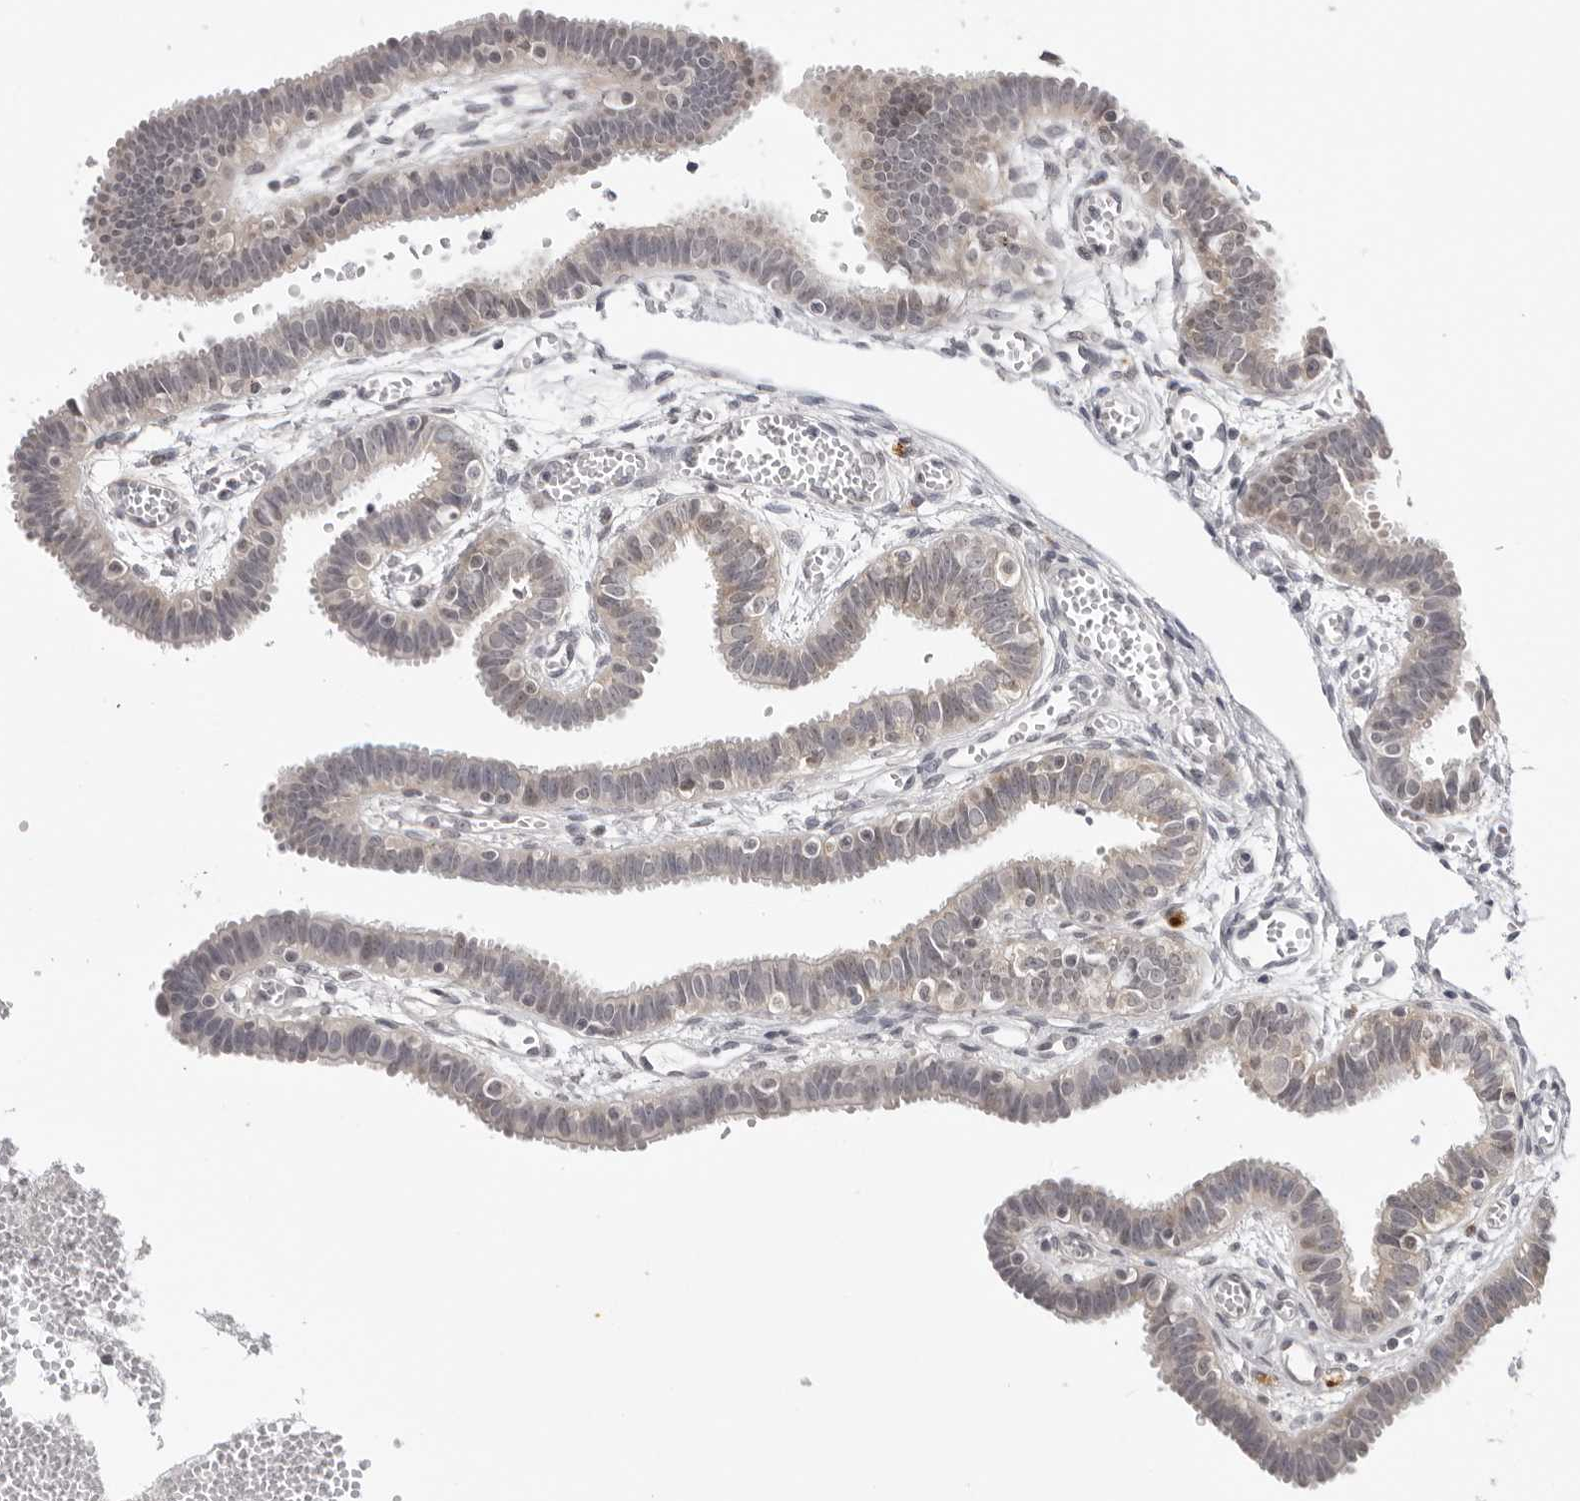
{"staining": {"intensity": "weak", "quantity": "<25%", "location": "cytoplasmic/membranous,nuclear"}, "tissue": "fallopian tube", "cell_type": "Glandular cells", "image_type": "normal", "snomed": [{"axis": "morphology", "description": "Normal tissue, NOS"}, {"axis": "topography", "description": "Fallopian tube"}, {"axis": "topography", "description": "Placenta"}], "caption": "Immunohistochemical staining of benign human fallopian tube demonstrates no significant staining in glandular cells.", "gene": "PRUNE1", "patient": {"sex": "female", "age": 32}}